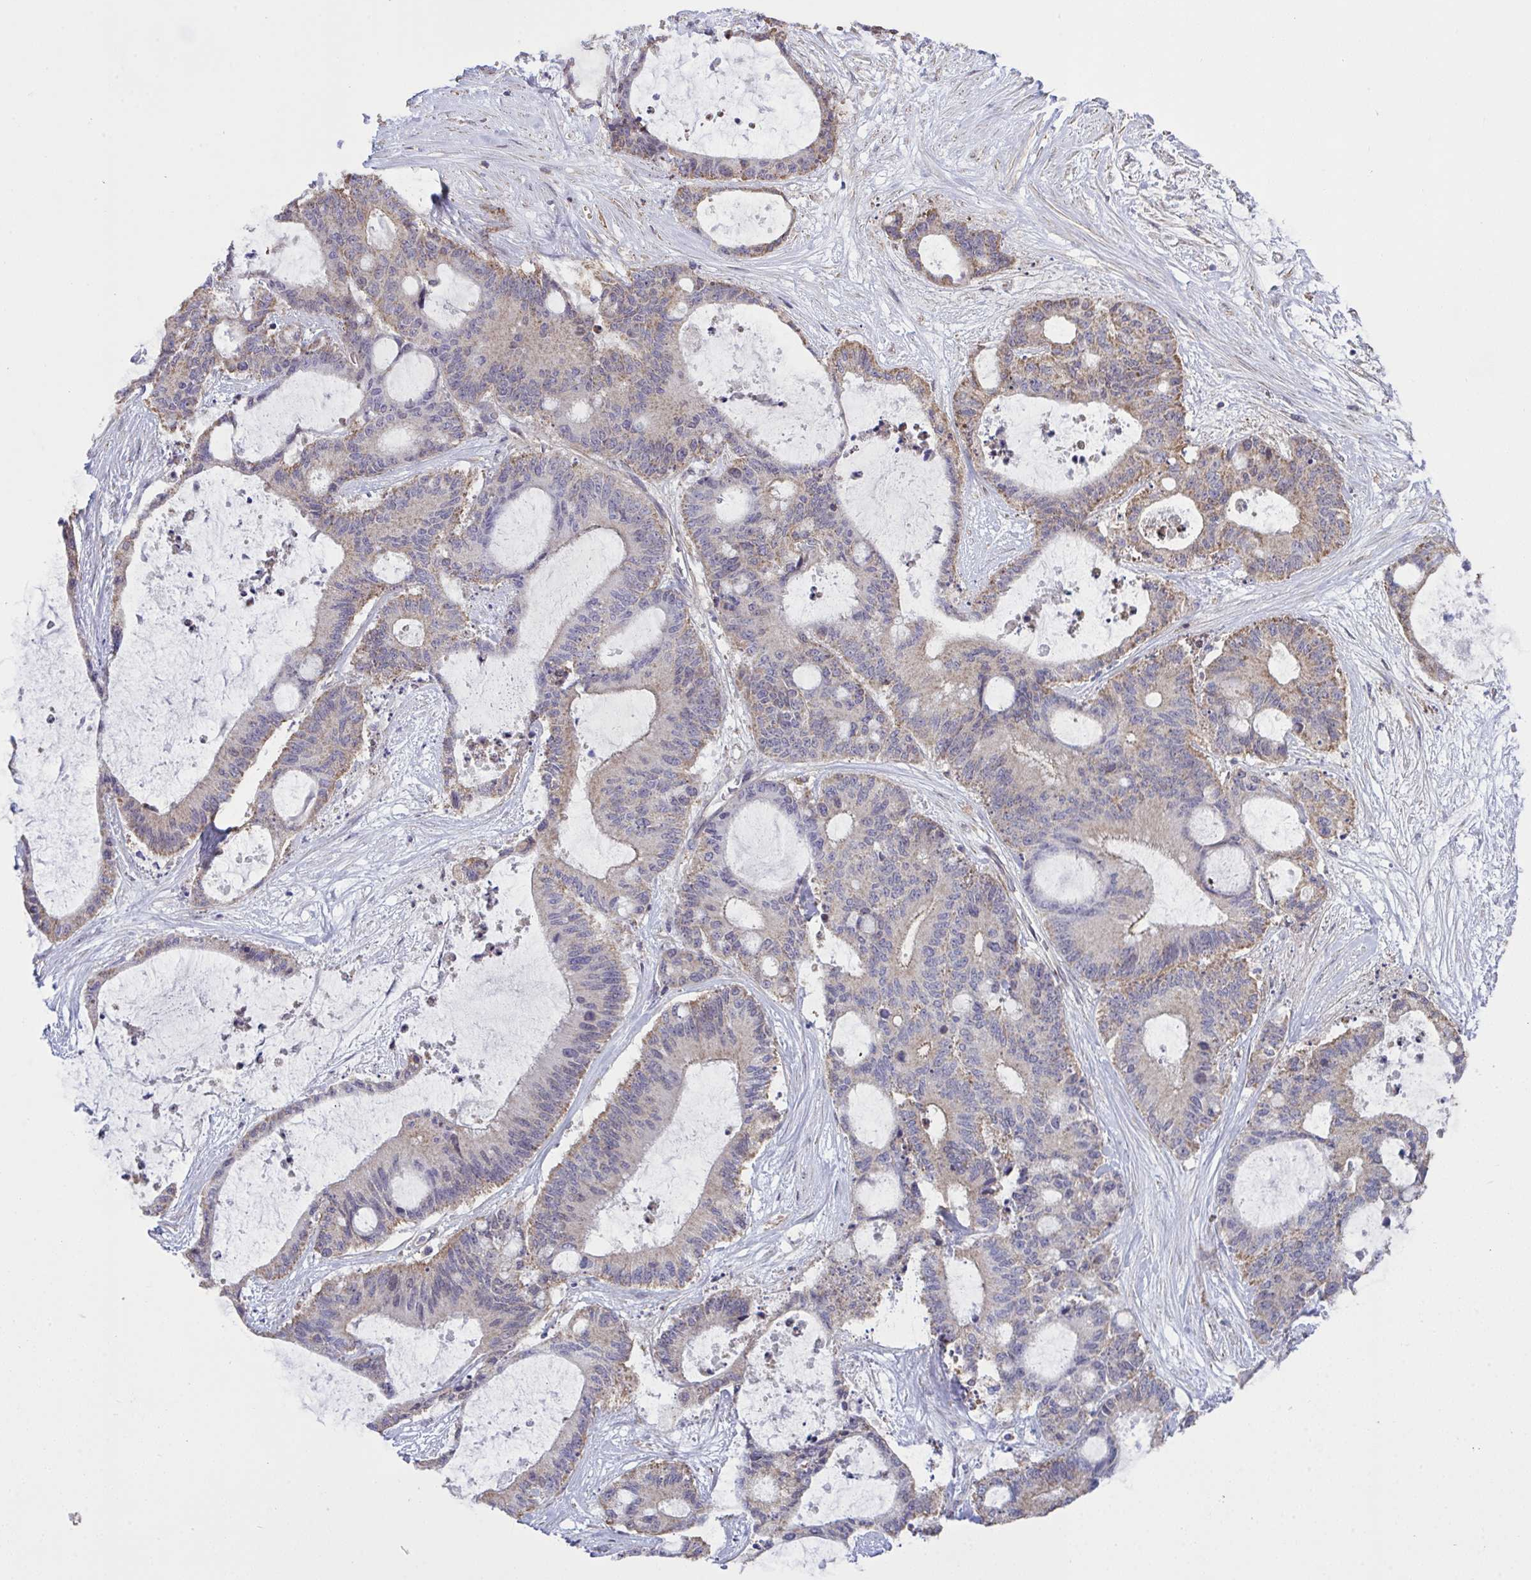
{"staining": {"intensity": "weak", "quantity": "<25%", "location": "cytoplasmic/membranous"}, "tissue": "liver cancer", "cell_type": "Tumor cells", "image_type": "cancer", "snomed": [{"axis": "morphology", "description": "Normal tissue, NOS"}, {"axis": "morphology", "description": "Cholangiocarcinoma"}, {"axis": "topography", "description": "Liver"}, {"axis": "topography", "description": "Peripheral nerve tissue"}], "caption": "Image shows no significant protein staining in tumor cells of cholangiocarcinoma (liver).", "gene": "PPM1H", "patient": {"sex": "female", "age": 73}}